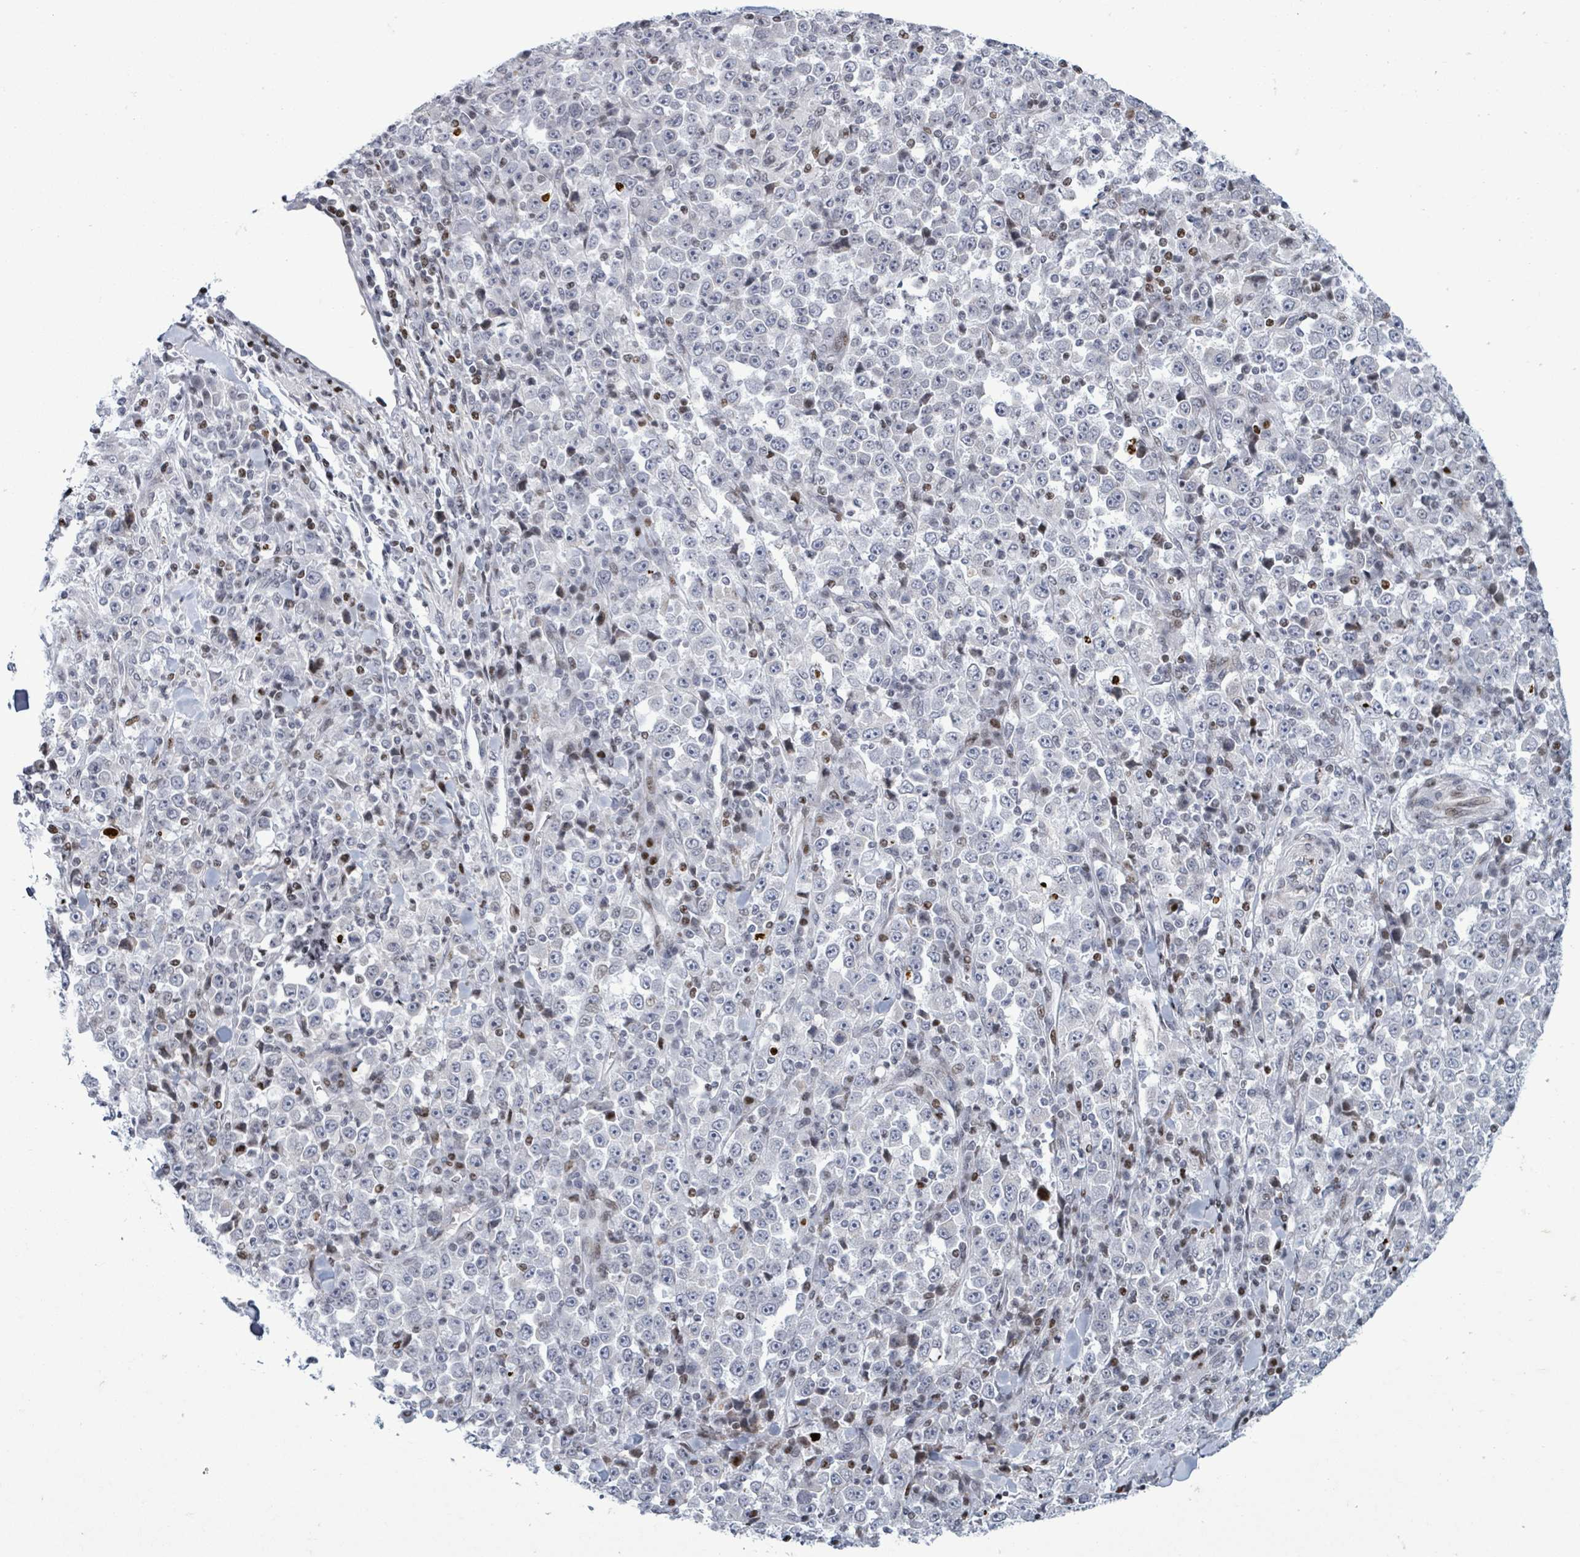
{"staining": {"intensity": "negative", "quantity": "none", "location": "none"}, "tissue": "stomach cancer", "cell_type": "Tumor cells", "image_type": "cancer", "snomed": [{"axis": "morphology", "description": "Normal tissue, NOS"}, {"axis": "morphology", "description": "Adenocarcinoma, NOS"}, {"axis": "topography", "description": "Stomach, upper"}, {"axis": "topography", "description": "Stomach"}], "caption": "An immunohistochemistry (IHC) micrograph of adenocarcinoma (stomach) is shown. There is no staining in tumor cells of adenocarcinoma (stomach). (Stains: DAB immunohistochemistry with hematoxylin counter stain, Microscopy: brightfield microscopy at high magnification).", "gene": "FNDC4", "patient": {"sex": "male", "age": 59}}